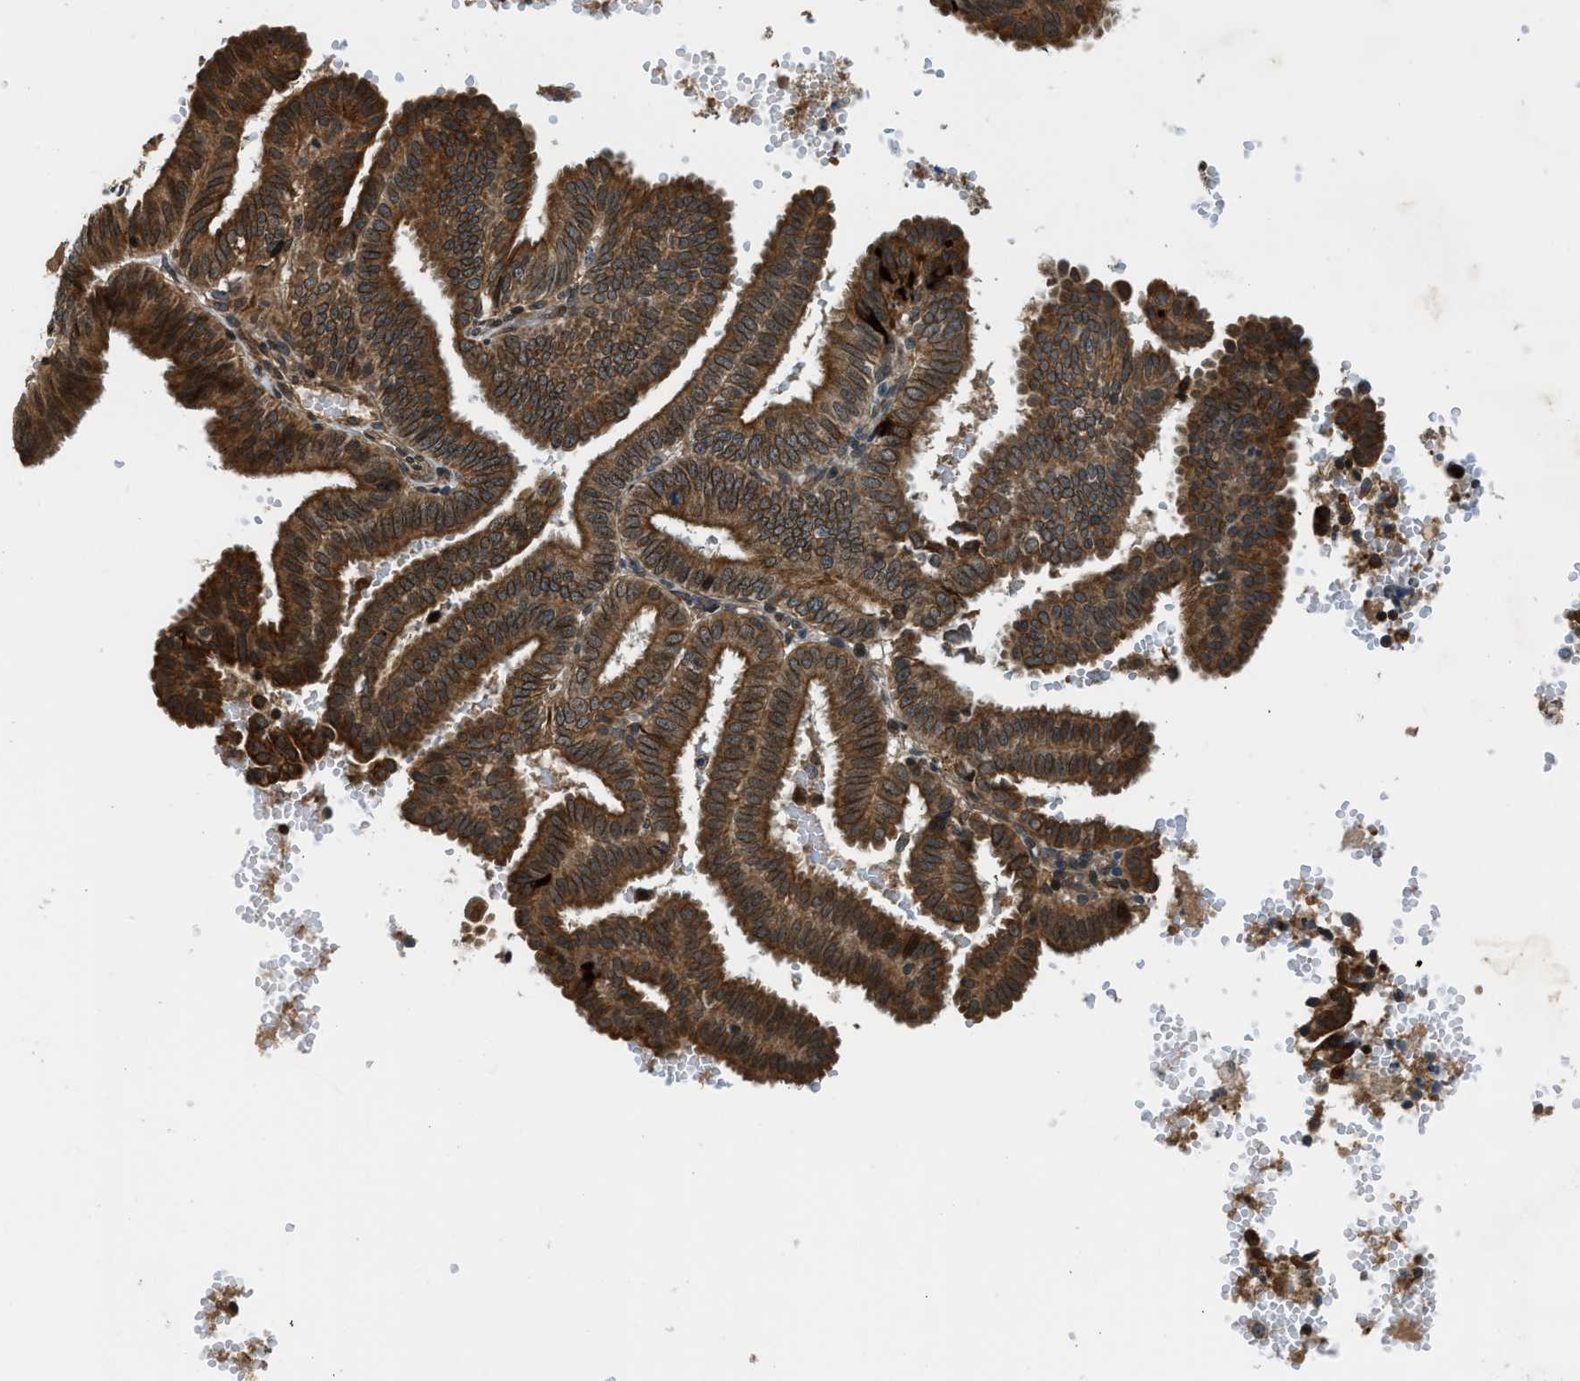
{"staining": {"intensity": "moderate", "quantity": ">75%", "location": "cytoplasmic/membranous"}, "tissue": "endometrial cancer", "cell_type": "Tumor cells", "image_type": "cancer", "snomed": [{"axis": "morphology", "description": "Adenocarcinoma, NOS"}, {"axis": "topography", "description": "Endometrium"}], "caption": "Protein staining exhibits moderate cytoplasmic/membranous positivity in about >75% of tumor cells in endometrial adenocarcinoma.", "gene": "RETREG3", "patient": {"sex": "female", "age": 58}}